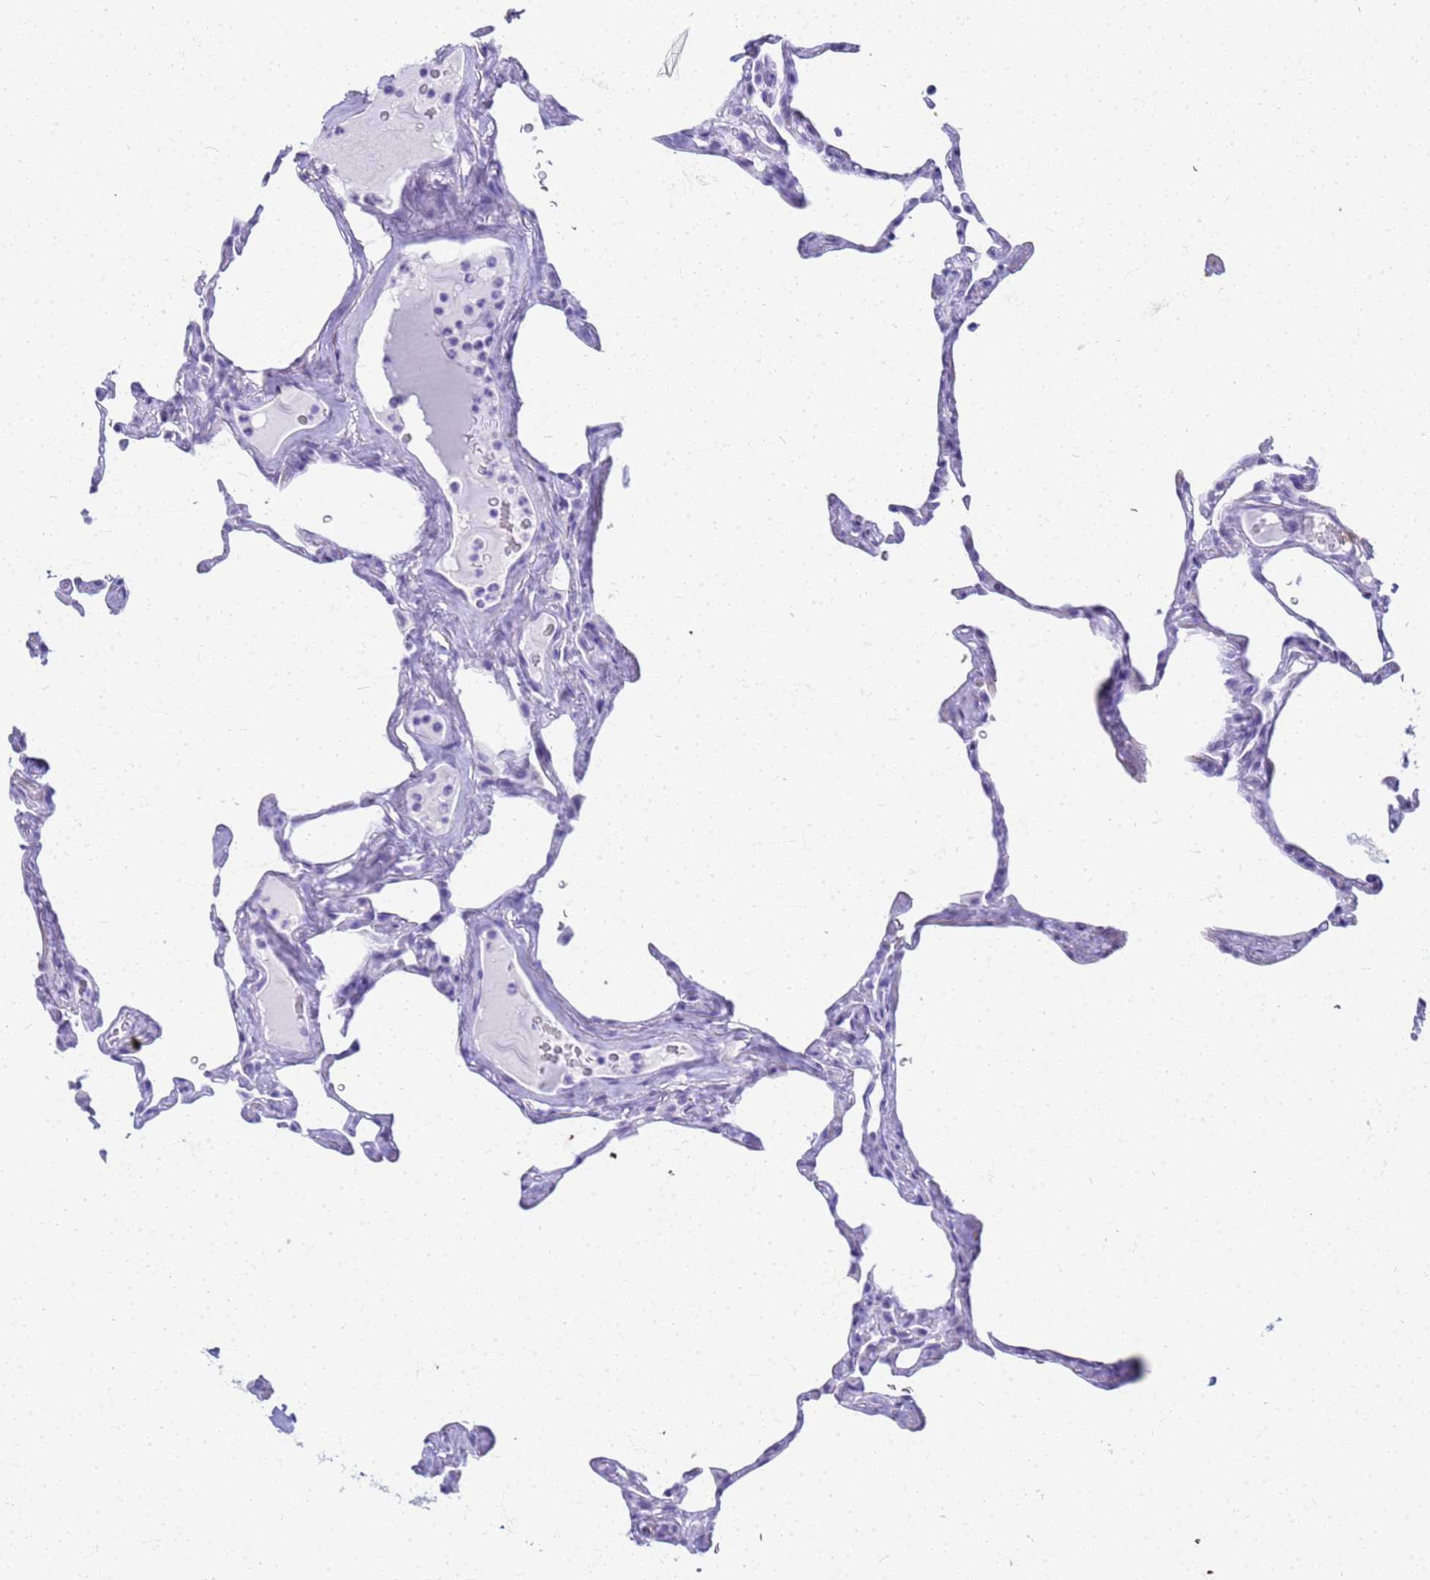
{"staining": {"intensity": "negative", "quantity": "none", "location": "none"}, "tissue": "lung", "cell_type": "Alveolar cells", "image_type": "normal", "snomed": [{"axis": "morphology", "description": "Normal tissue, NOS"}, {"axis": "topography", "description": "Lung"}], "caption": "Alveolar cells are negative for protein expression in normal human lung. (Stains: DAB immunohistochemistry (IHC) with hematoxylin counter stain, Microscopy: brightfield microscopy at high magnification).", "gene": "SLC7A9", "patient": {"sex": "male", "age": 65}}